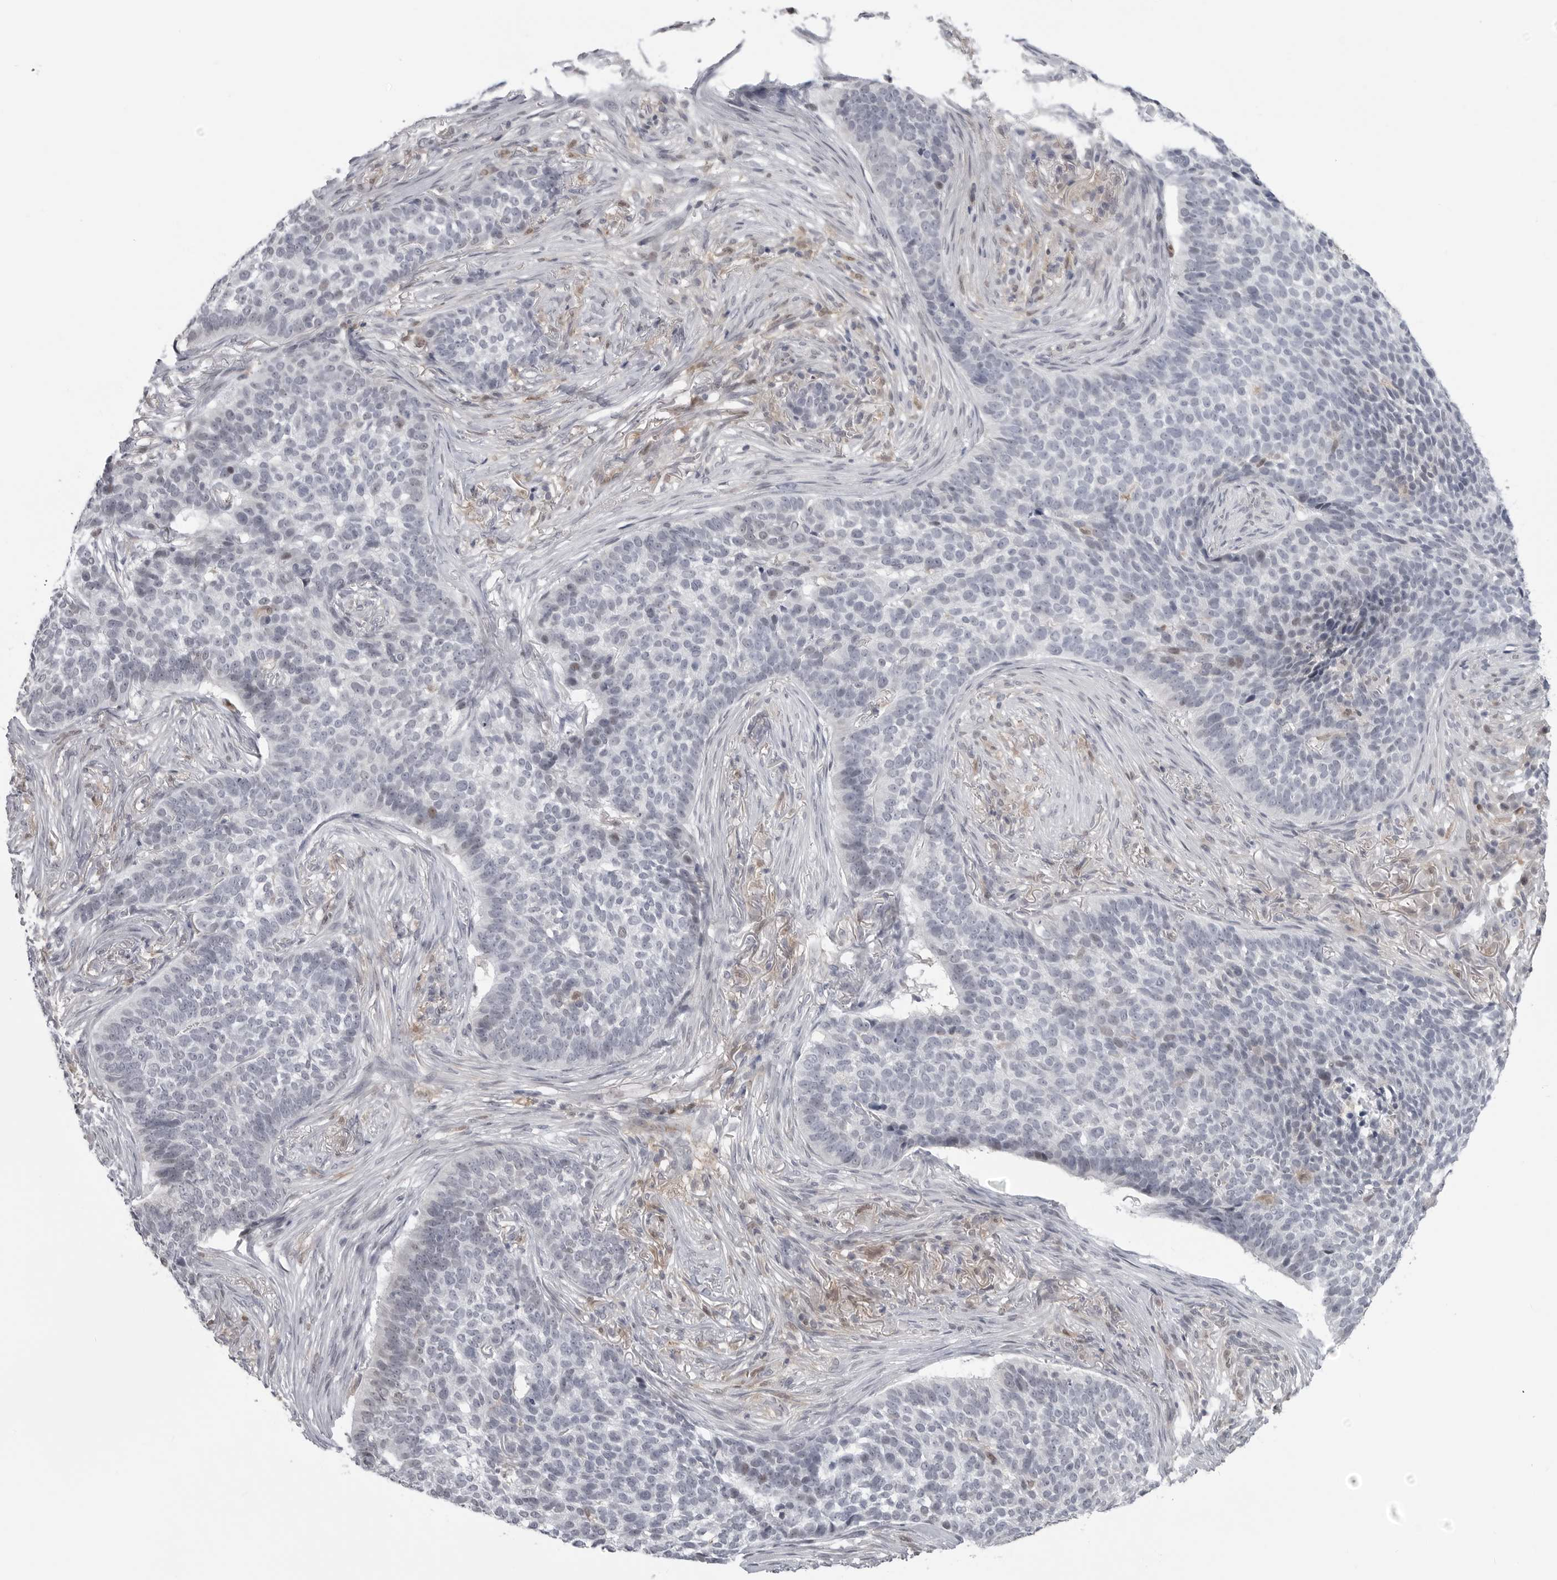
{"staining": {"intensity": "negative", "quantity": "none", "location": "none"}, "tissue": "skin cancer", "cell_type": "Tumor cells", "image_type": "cancer", "snomed": [{"axis": "morphology", "description": "Basal cell carcinoma"}, {"axis": "topography", "description": "Skin"}], "caption": "IHC of human basal cell carcinoma (skin) exhibits no positivity in tumor cells.", "gene": "PNPO", "patient": {"sex": "male", "age": 85}}